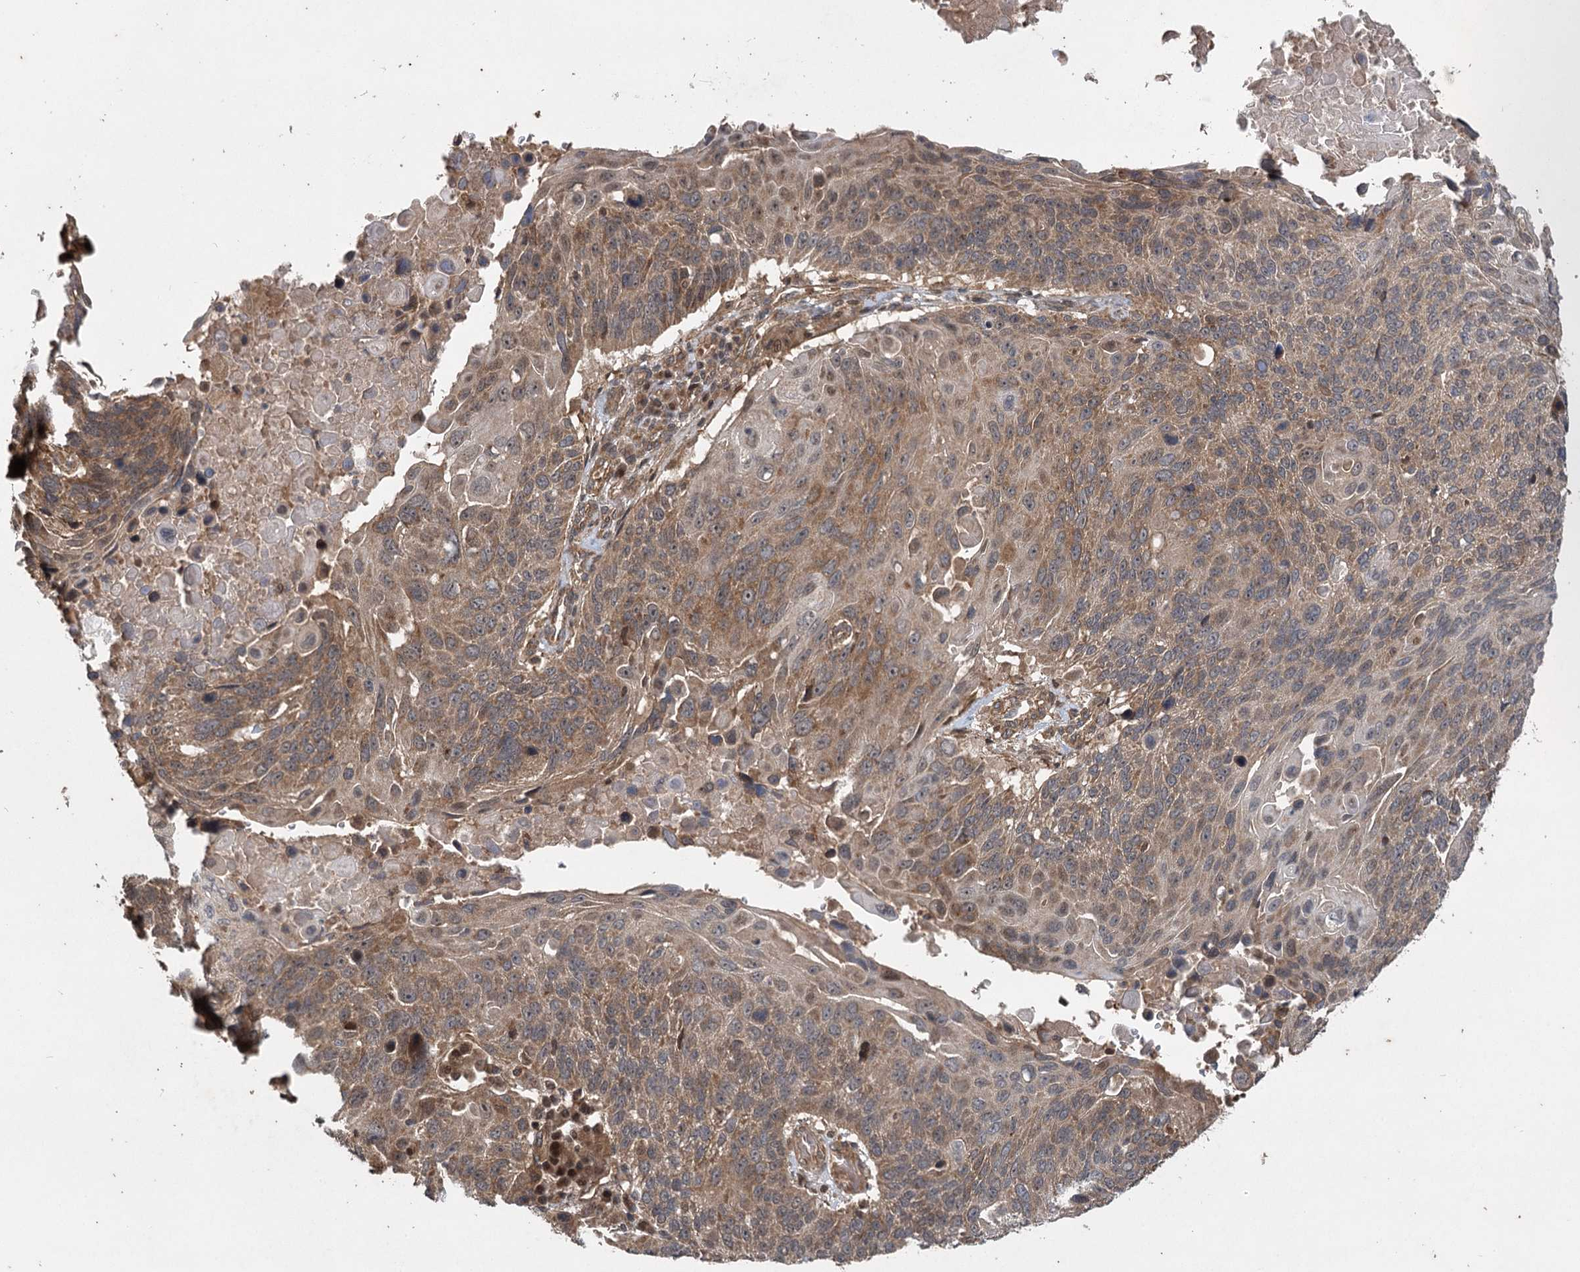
{"staining": {"intensity": "moderate", "quantity": ">75%", "location": "cytoplasmic/membranous"}, "tissue": "lung cancer", "cell_type": "Tumor cells", "image_type": "cancer", "snomed": [{"axis": "morphology", "description": "Squamous cell carcinoma, NOS"}, {"axis": "topography", "description": "Lung"}], "caption": "IHC staining of lung cancer (squamous cell carcinoma), which shows medium levels of moderate cytoplasmic/membranous positivity in about >75% of tumor cells indicating moderate cytoplasmic/membranous protein staining. The staining was performed using DAB (3,3'-diaminobenzidine) (brown) for protein detection and nuclei were counterstained in hematoxylin (blue).", "gene": "INSIG2", "patient": {"sex": "male", "age": 66}}